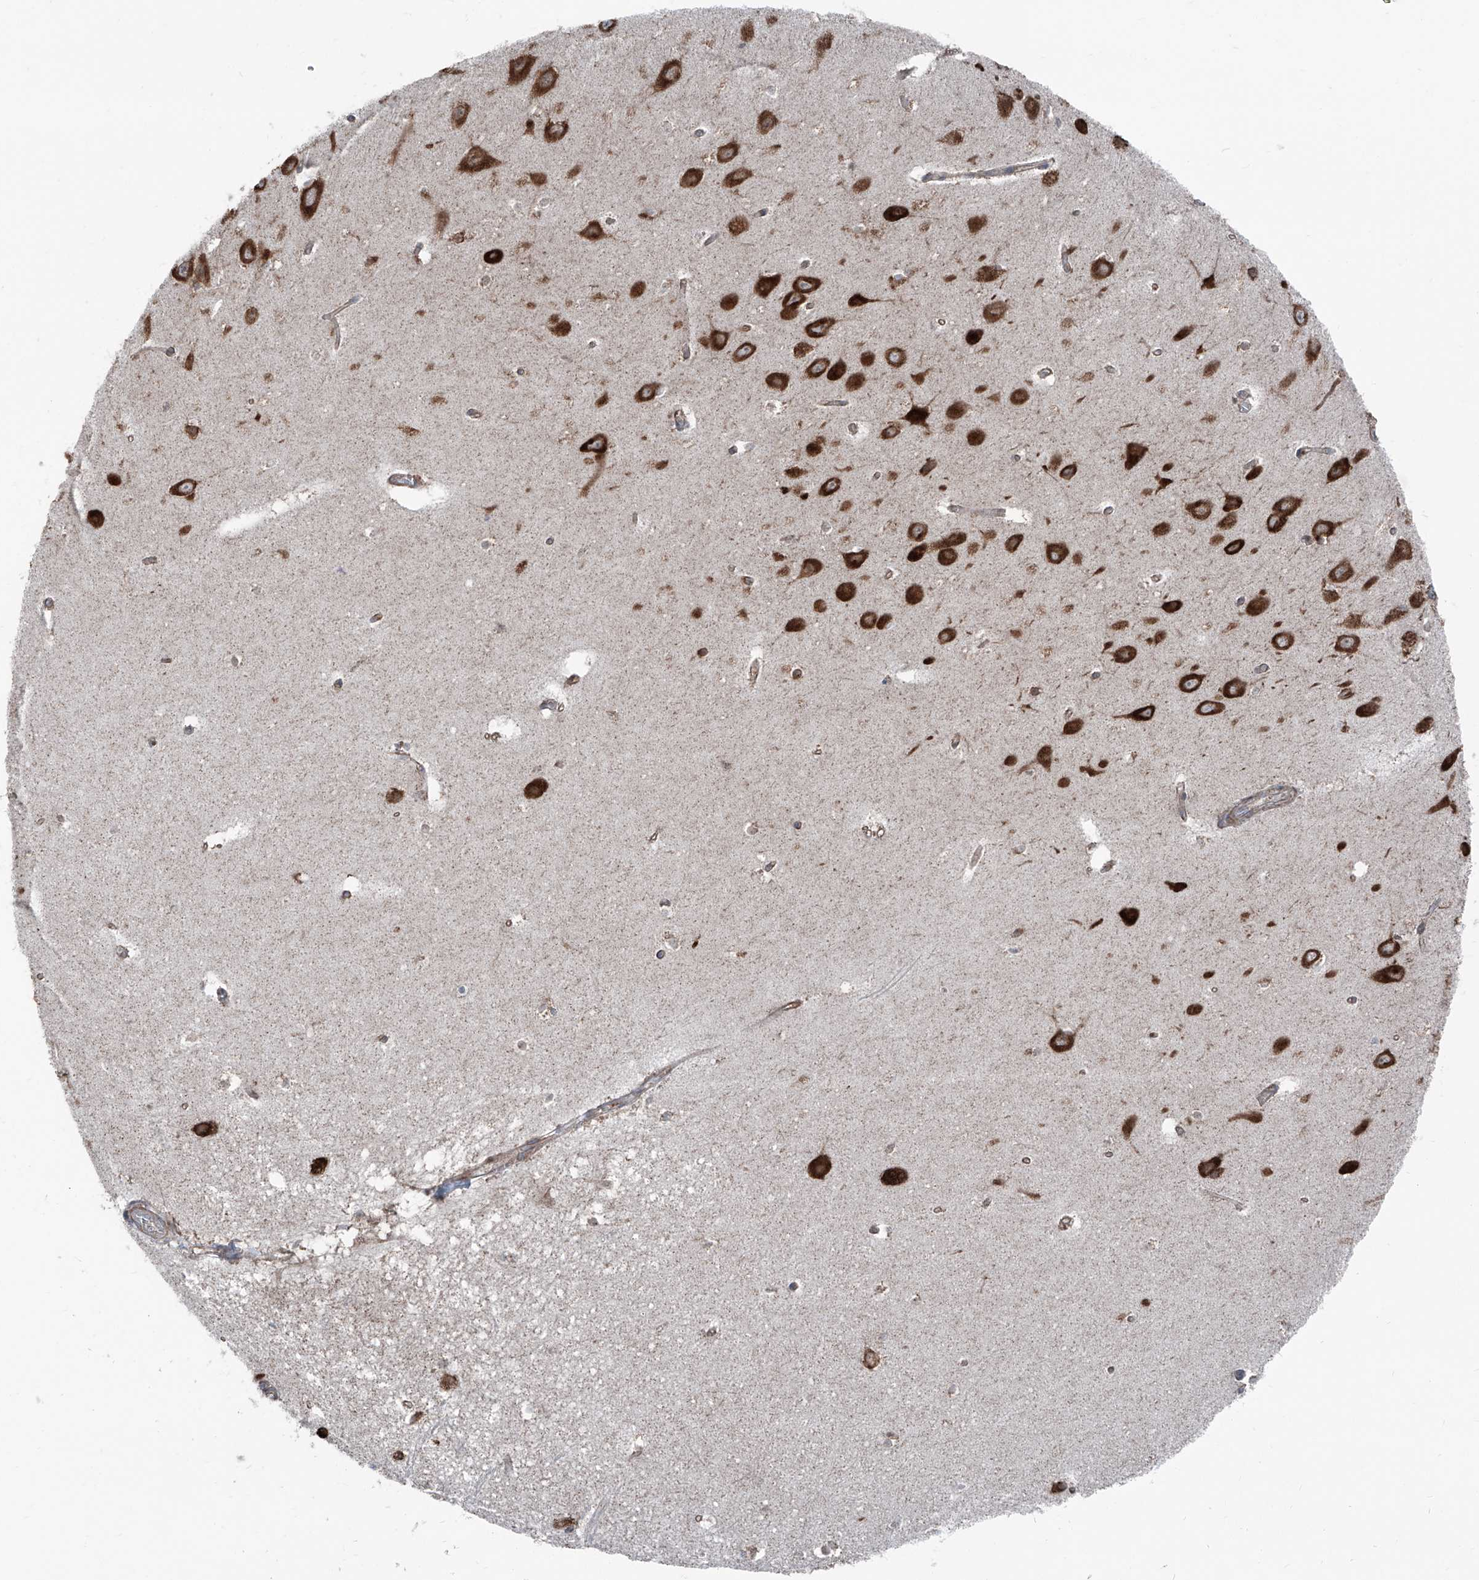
{"staining": {"intensity": "strong", "quantity": "<25%", "location": "cytoplasmic/membranous"}, "tissue": "hippocampus", "cell_type": "Glial cells", "image_type": "normal", "snomed": [{"axis": "morphology", "description": "Normal tissue, NOS"}, {"axis": "topography", "description": "Hippocampus"}], "caption": "A histopathology image showing strong cytoplasmic/membranous staining in about <25% of glial cells in benign hippocampus, as visualized by brown immunohistochemical staining.", "gene": "GPAT3", "patient": {"sex": "female", "age": 64}}